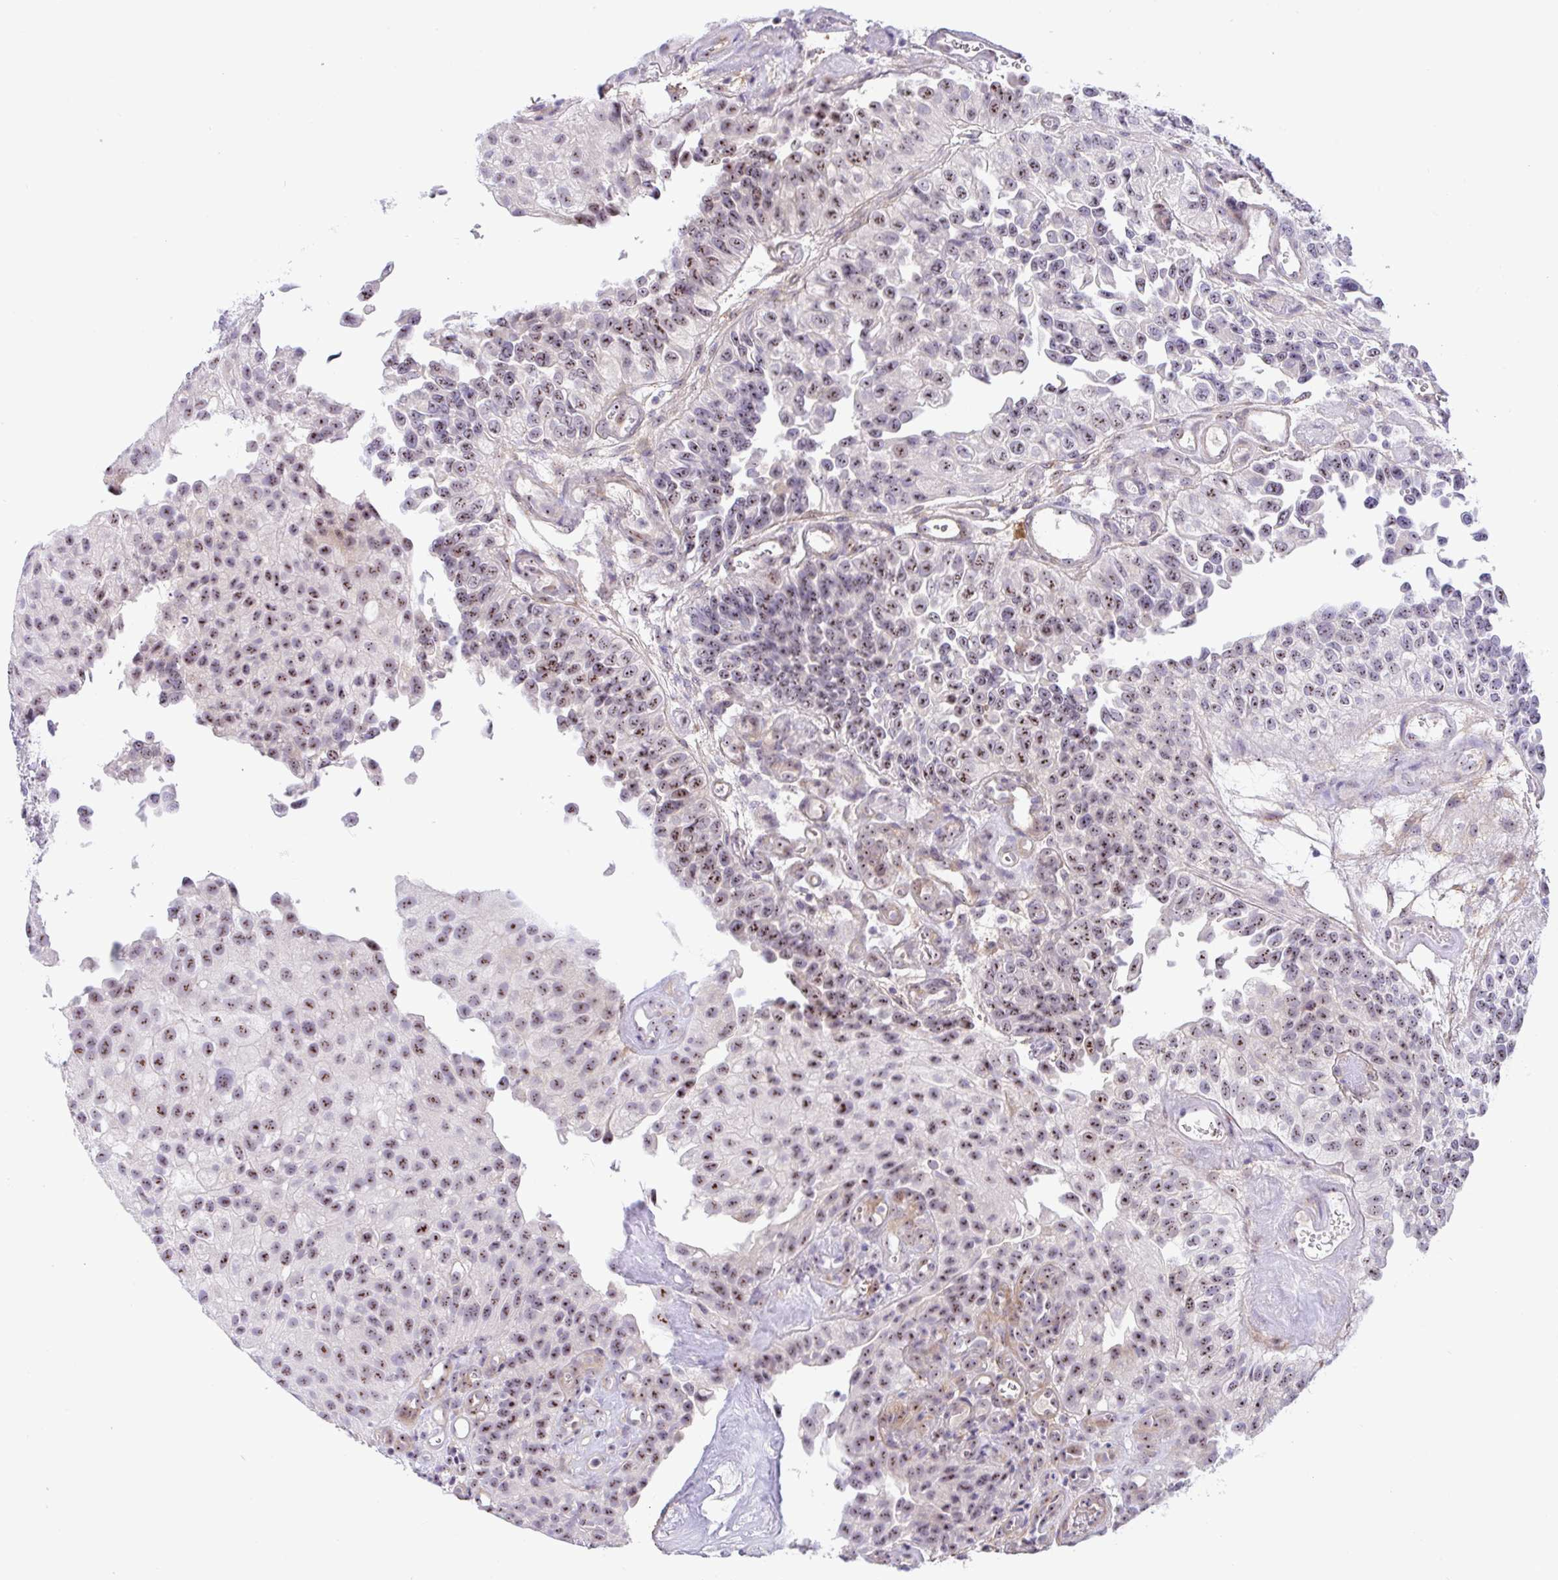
{"staining": {"intensity": "moderate", "quantity": ">75%", "location": "nuclear"}, "tissue": "urothelial cancer", "cell_type": "Tumor cells", "image_type": "cancer", "snomed": [{"axis": "morphology", "description": "Urothelial carcinoma, NOS"}, {"axis": "topography", "description": "Urinary bladder"}], "caption": "IHC (DAB) staining of human urothelial cancer displays moderate nuclear protein staining in approximately >75% of tumor cells. The staining was performed using DAB to visualize the protein expression in brown, while the nuclei were stained in blue with hematoxylin (Magnification: 20x).", "gene": "MXRA8", "patient": {"sex": "male", "age": 87}}